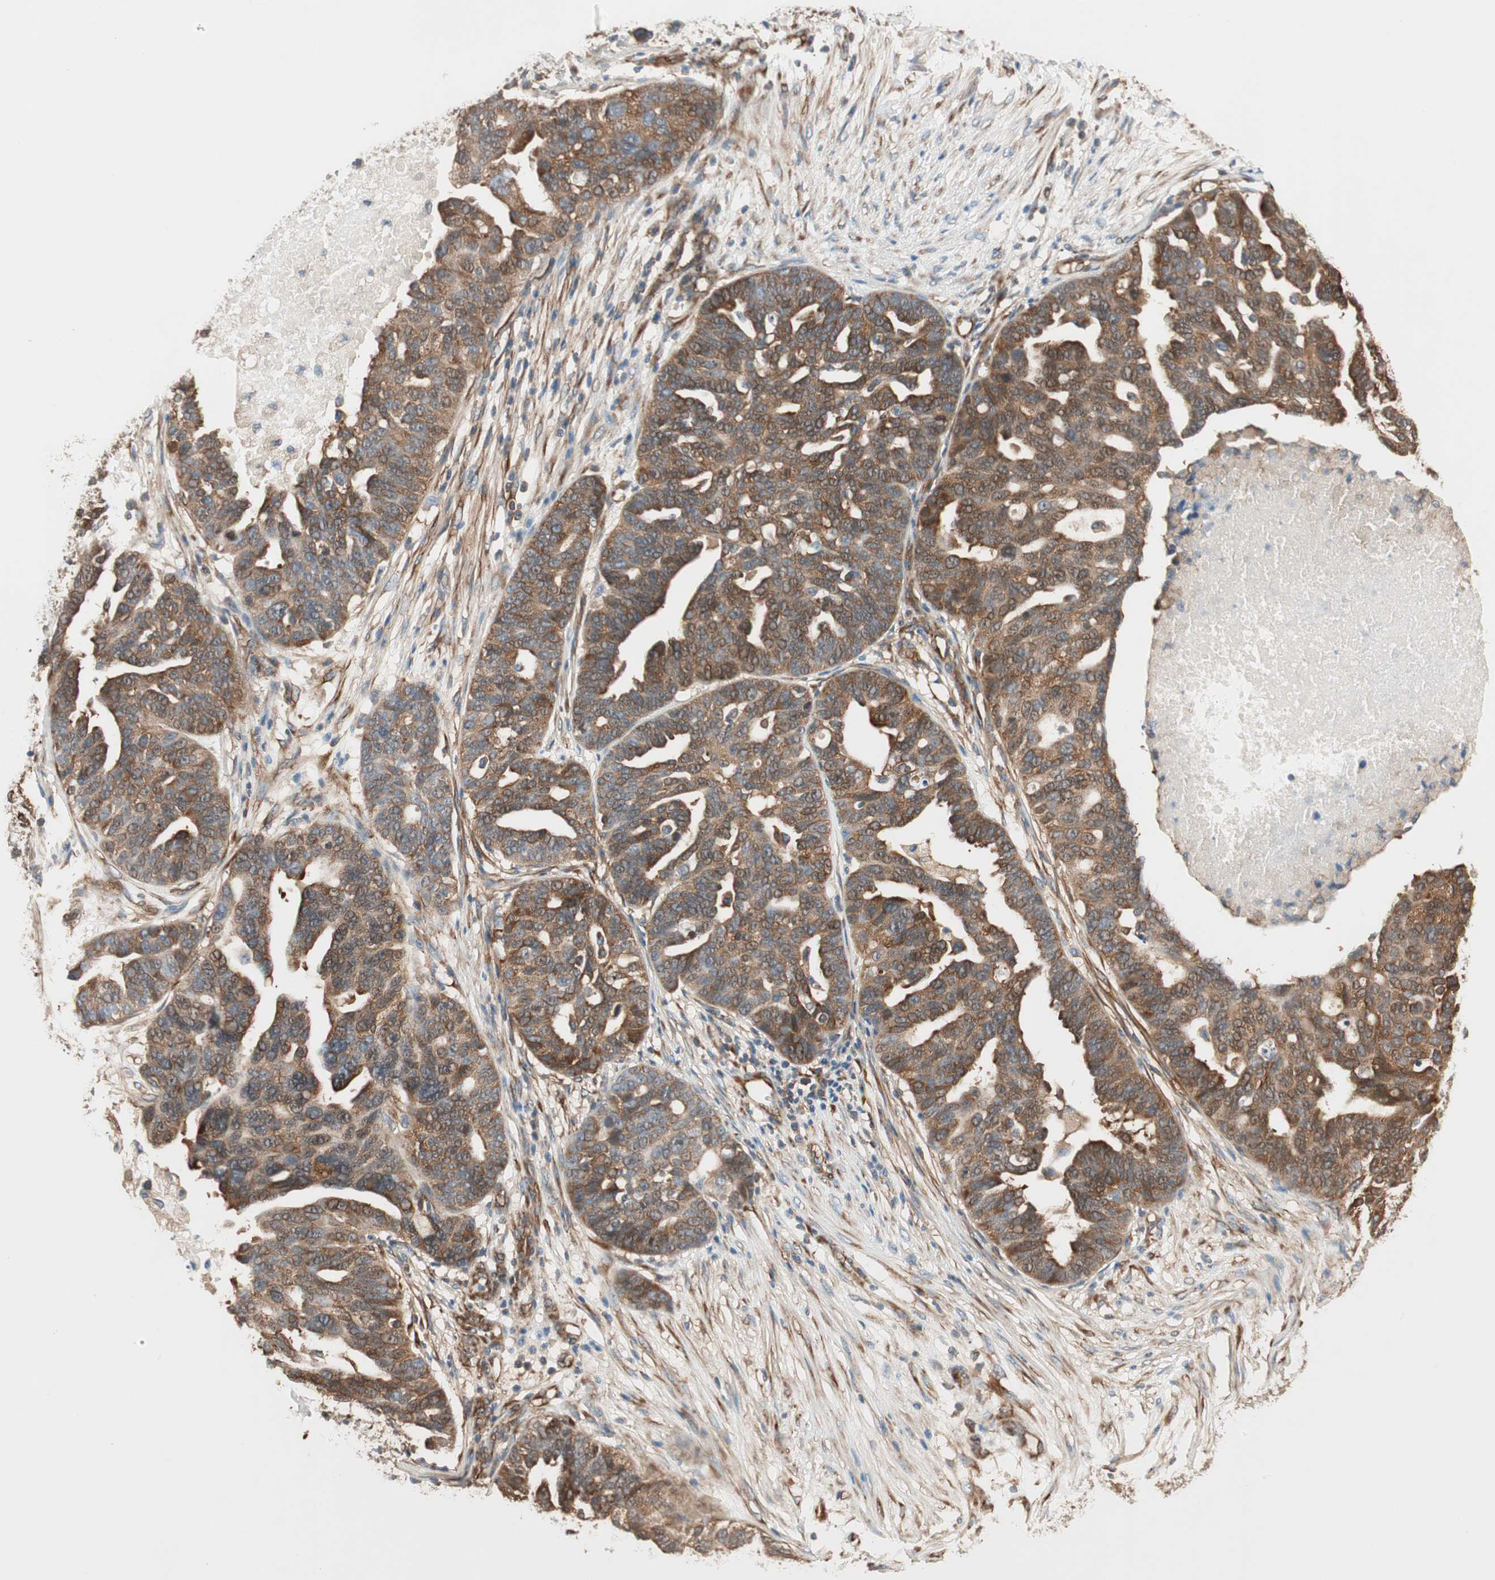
{"staining": {"intensity": "strong", "quantity": ">75%", "location": "cytoplasmic/membranous"}, "tissue": "ovarian cancer", "cell_type": "Tumor cells", "image_type": "cancer", "snomed": [{"axis": "morphology", "description": "Cystadenocarcinoma, serous, NOS"}, {"axis": "topography", "description": "Ovary"}], "caption": "IHC (DAB) staining of ovarian cancer (serous cystadenocarcinoma) displays strong cytoplasmic/membranous protein staining in about >75% of tumor cells. Immunohistochemistry stains the protein in brown and the nuclei are stained blue.", "gene": "WASL", "patient": {"sex": "female", "age": 59}}